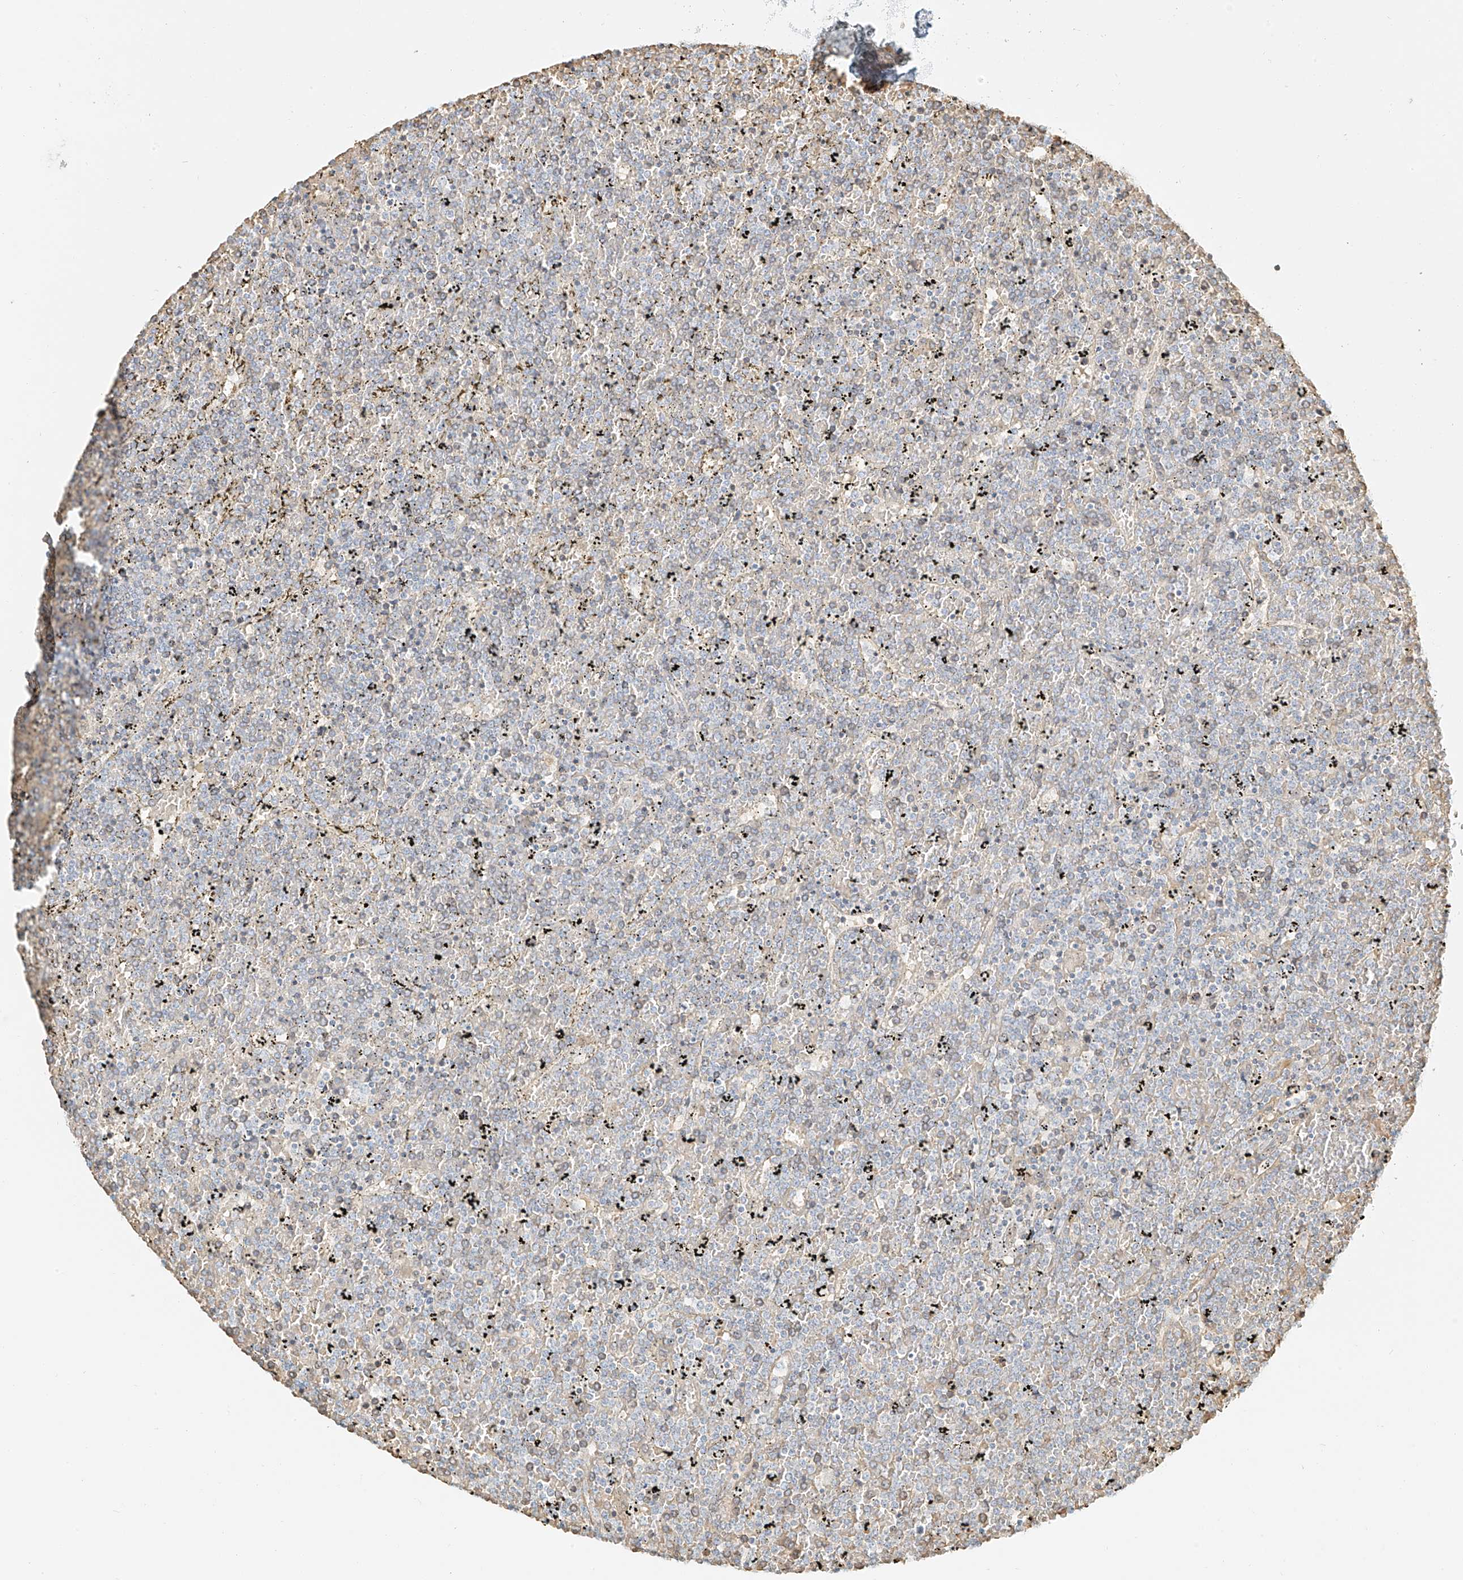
{"staining": {"intensity": "negative", "quantity": "none", "location": "none"}, "tissue": "lymphoma", "cell_type": "Tumor cells", "image_type": "cancer", "snomed": [{"axis": "morphology", "description": "Malignant lymphoma, non-Hodgkin's type, Low grade"}, {"axis": "topography", "description": "Spleen"}], "caption": "A high-resolution image shows IHC staining of low-grade malignant lymphoma, non-Hodgkin's type, which shows no significant expression in tumor cells. The staining is performed using DAB brown chromogen with nuclei counter-stained in using hematoxylin.", "gene": "UPK1B", "patient": {"sex": "female", "age": 19}}